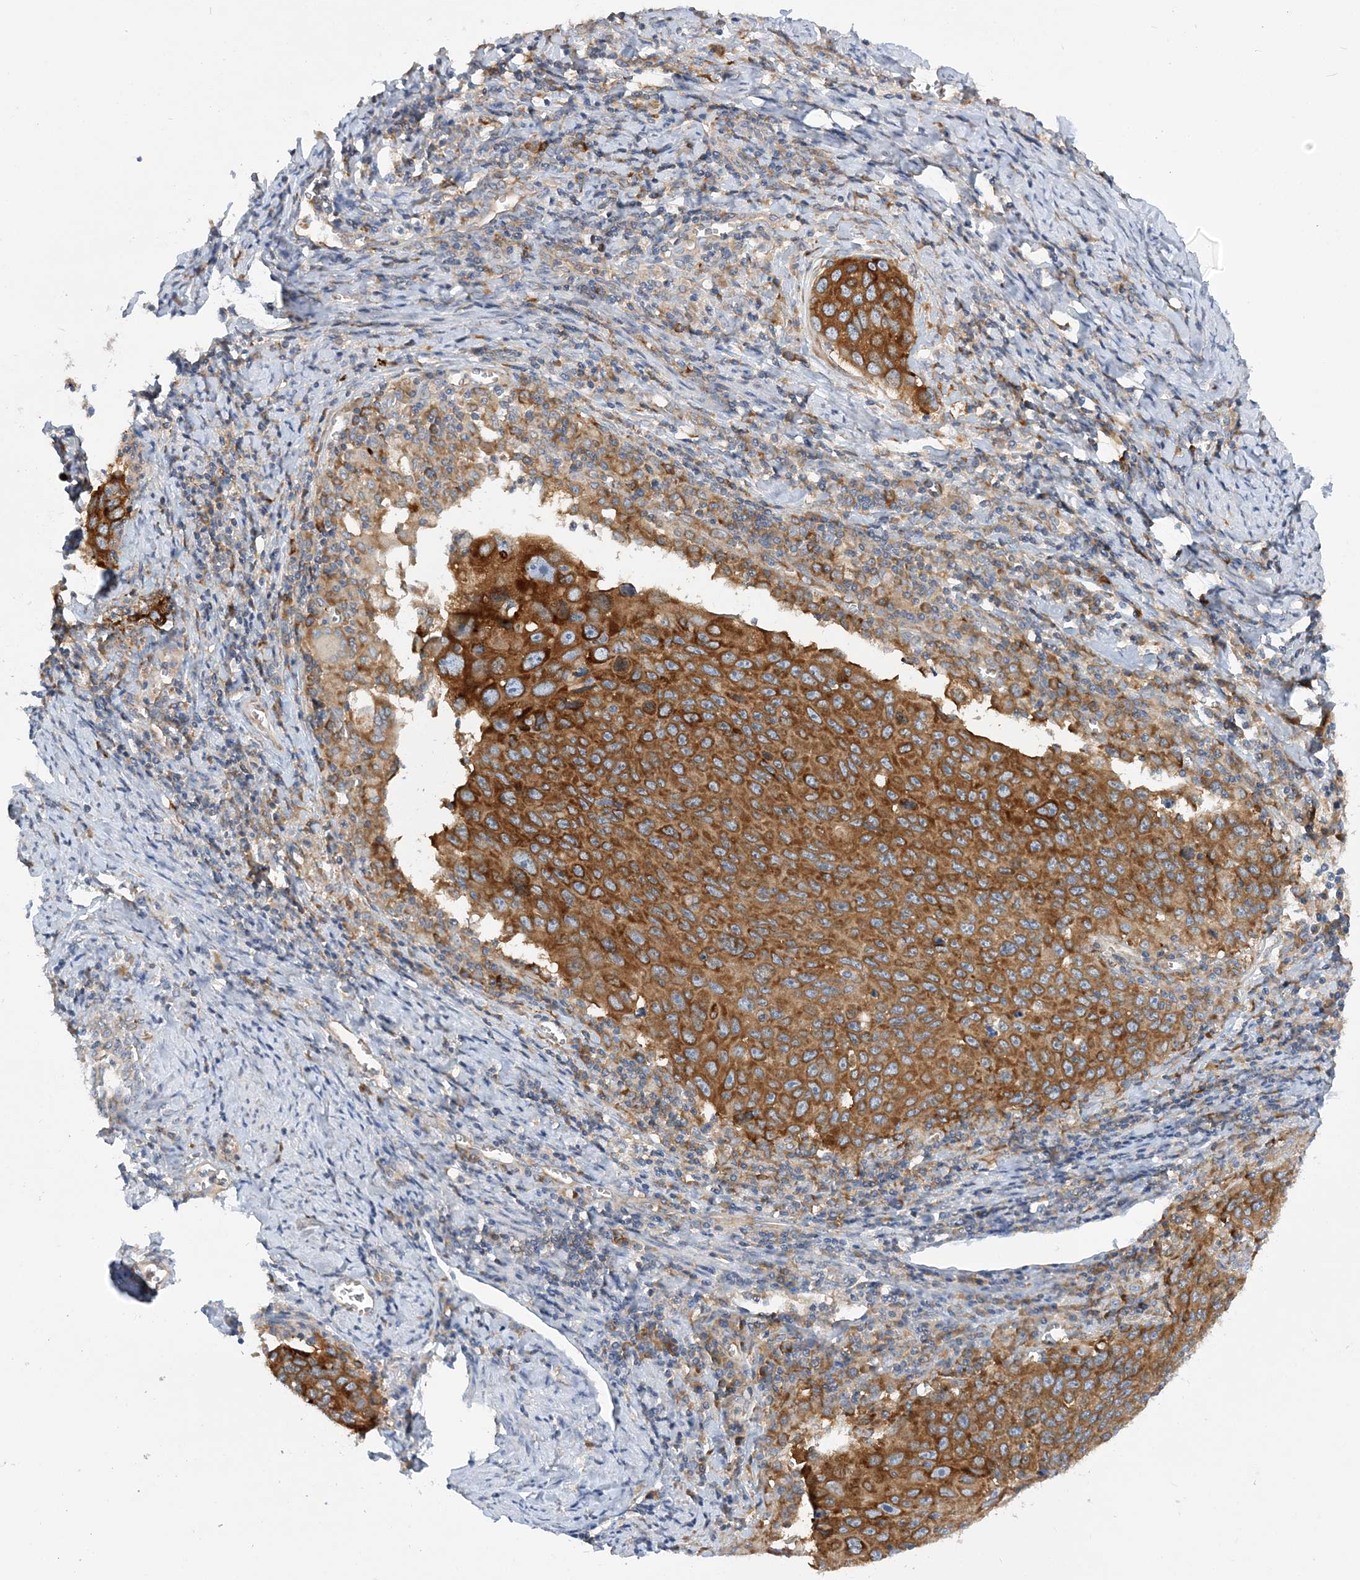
{"staining": {"intensity": "moderate", "quantity": ">75%", "location": "cytoplasmic/membranous"}, "tissue": "cervical cancer", "cell_type": "Tumor cells", "image_type": "cancer", "snomed": [{"axis": "morphology", "description": "Squamous cell carcinoma, NOS"}, {"axis": "topography", "description": "Cervix"}], "caption": "IHC (DAB (3,3'-diaminobenzidine)) staining of cervical cancer (squamous cell carcinoma) displays moderate cytoplasmic/membranous protein staining in approximately >75% of tumor cells.", "gene": "LARP4B", "patient": {"sex": "female", "age": 53}}